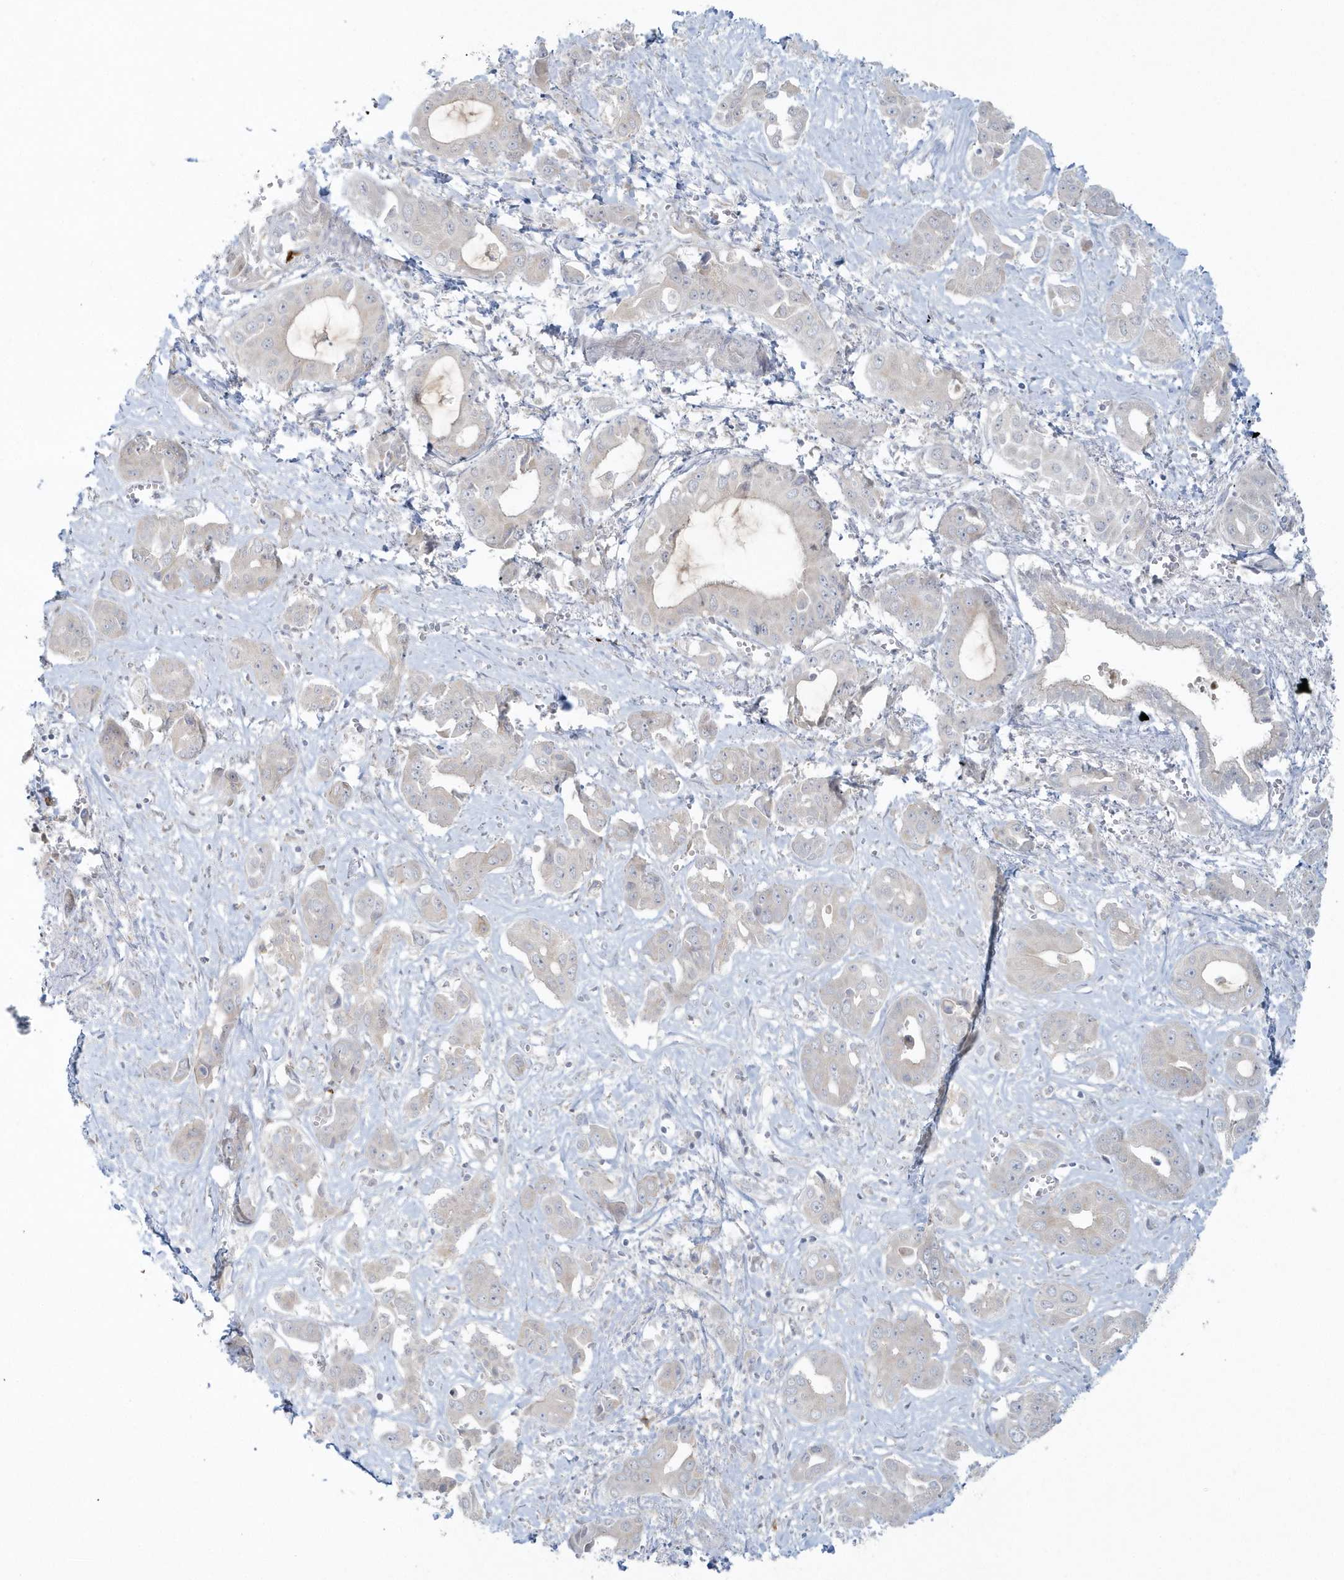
{"staining": {"intensity": "negative", "quantity": "none", "location": "none"}, "tissue": "liver cancer", "cell_type": "Tumor cells", "image_type": "cancer", "snomed": [{"axis": "morphology", "description": "Cholangiocarcinoma"}, {"axis": "topography", "description": "Liver"}], "caption": "Cholangiocarcinoma (liver) stained for a protein using IHC demonstrates no positivity tumor cells.", "gene": "BLTP3A", "patient": {"sex": "female", "age": 52}}